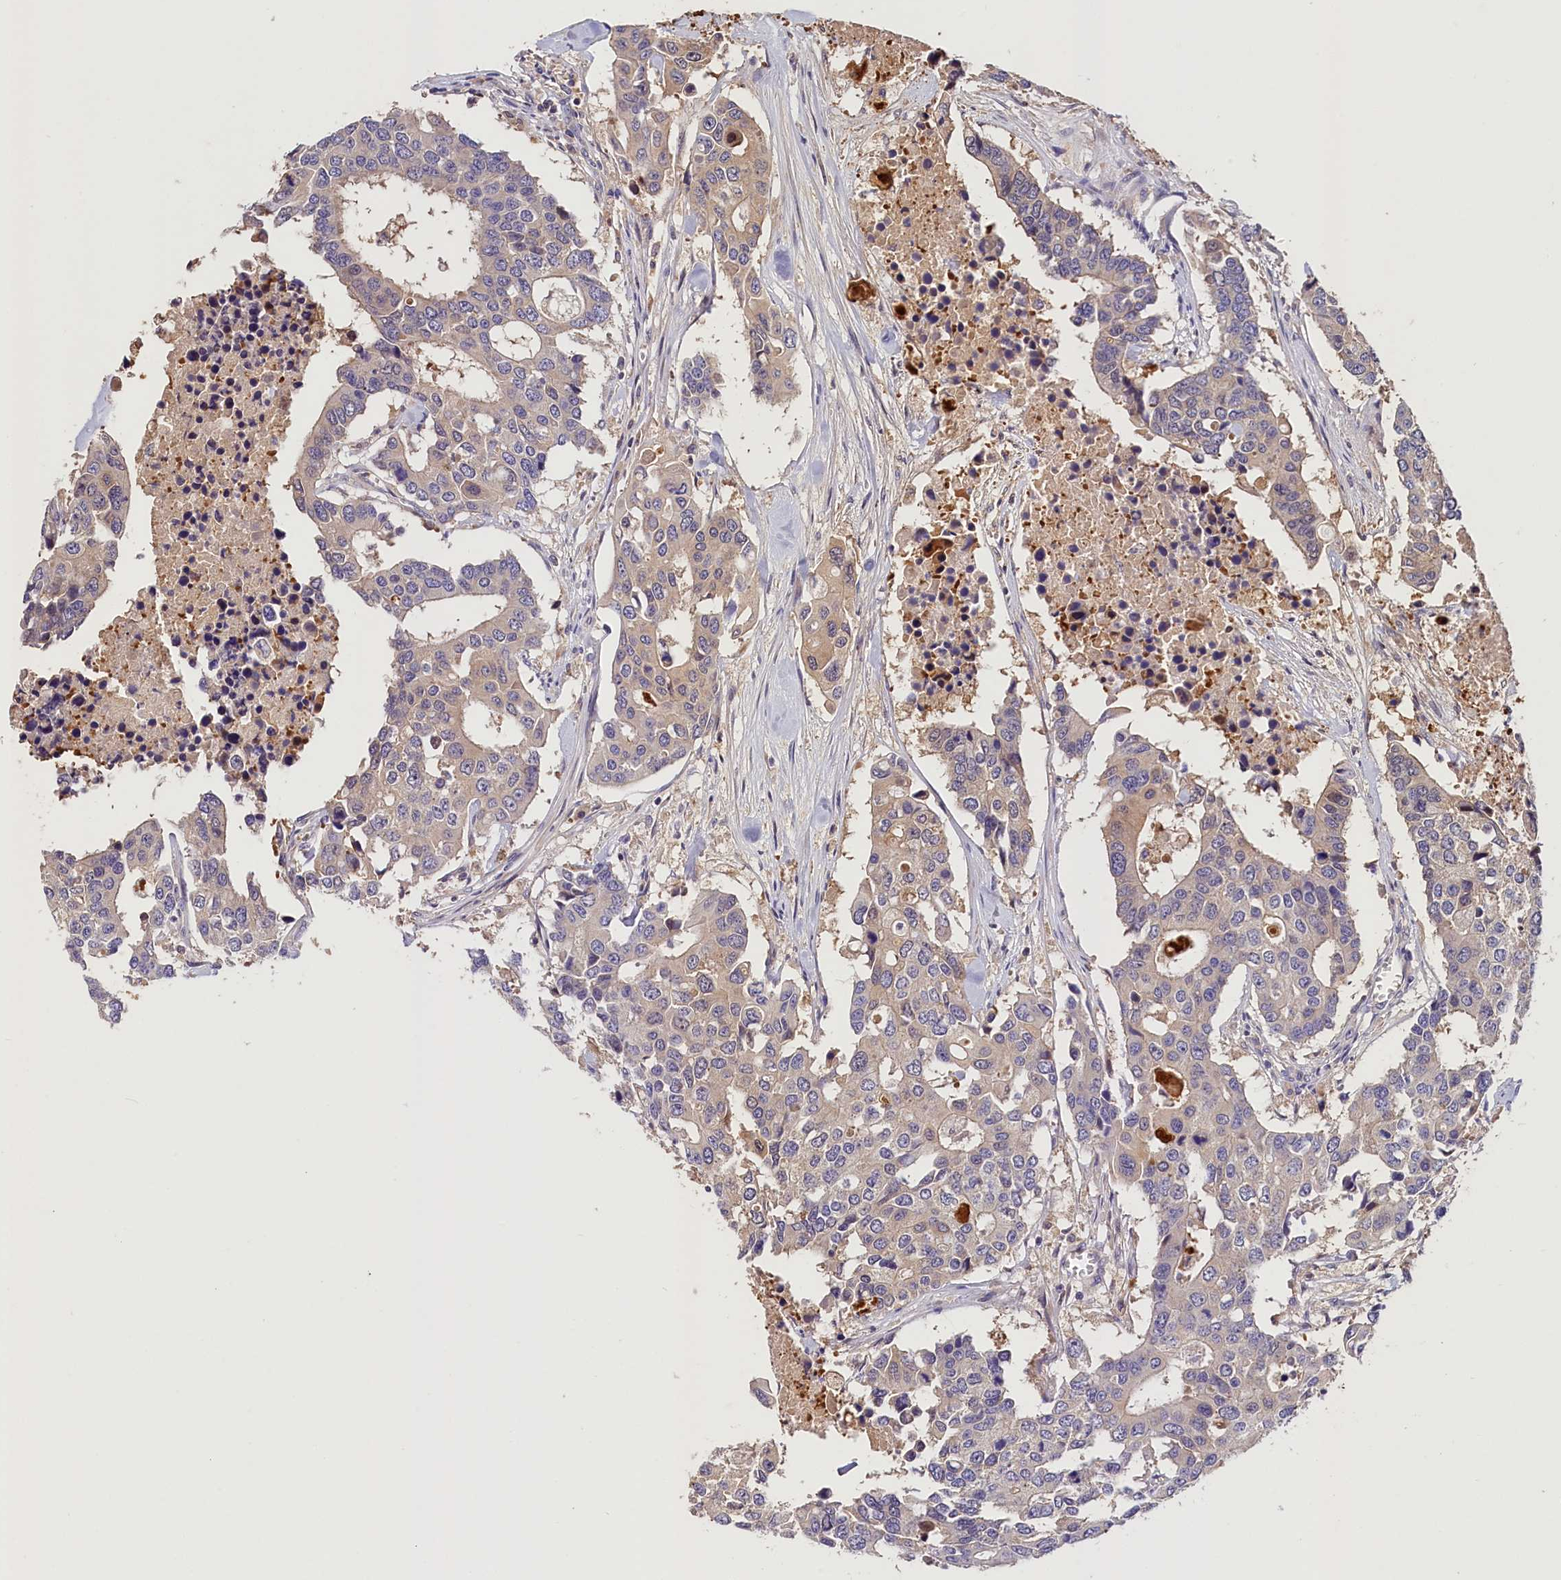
{"staining": {"intensity": "weak", "quantity": "<25%", "location": "cytoplasmic/membranous"}, "tissue": "colorectal cancer", "cell_type": "Tumor cells", "image_type": "cancer", "snomed": [{"axis": "morphology", "description": "Adenocarcinoma, NOS"}, {"axis": "topography", "description": "Colon"}], "caption": "A high-resolution photomicrograph shows immunohistochemistry (IHC) staining of colorectal adenocarcinoma, which displays no significant expression in tumor cells. (DAB (3,3'-diaminobenzidine) immunohistochemistry visualized using brightfield microscopy, high magnification).", "gene": "ARMC6", "patient": {"sex": "male", "age": 77}}